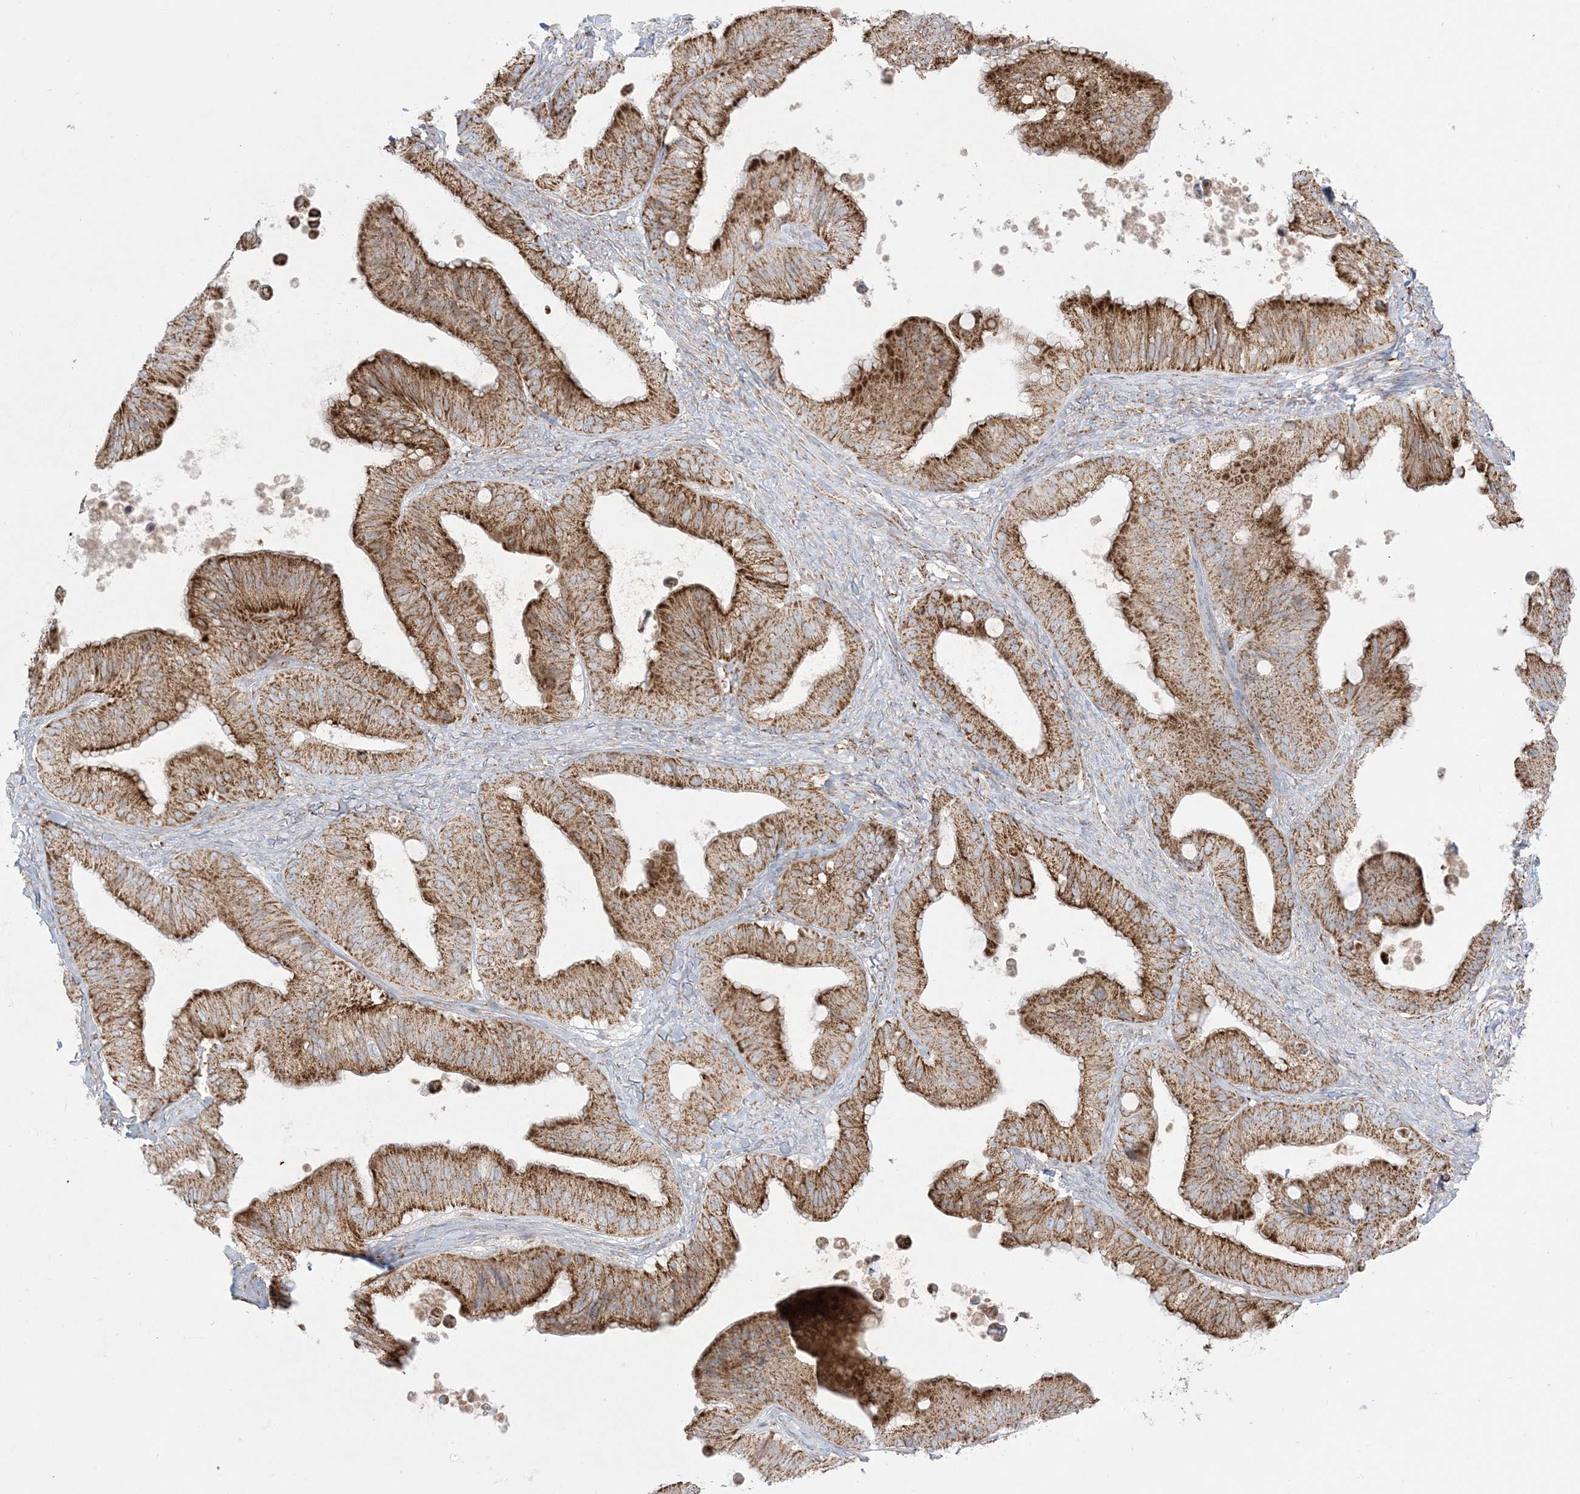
{"staining": {"intensity": "moderate", "quantity": ">75%", "location": "cytoplasmic/membranous"}, "tissue": "ovarian cancer", "cell_type": "Tumor cells", "image_type": "cancer", "snomed": [{"axis": "morphology", "description": "Cystadenocarcinoma, mucinous, NOS"}, {"axis": "topography", "description": "Ovary"}], "caption": "This photomicrograph displays immunohistochemistry staining of ovarian cancer, with medium moderate cytoplasmic/membranous staining in approximately >75% of tumor cells.", "gene": "MRPS36", "patient": {"sex": "female", "age": 71}}